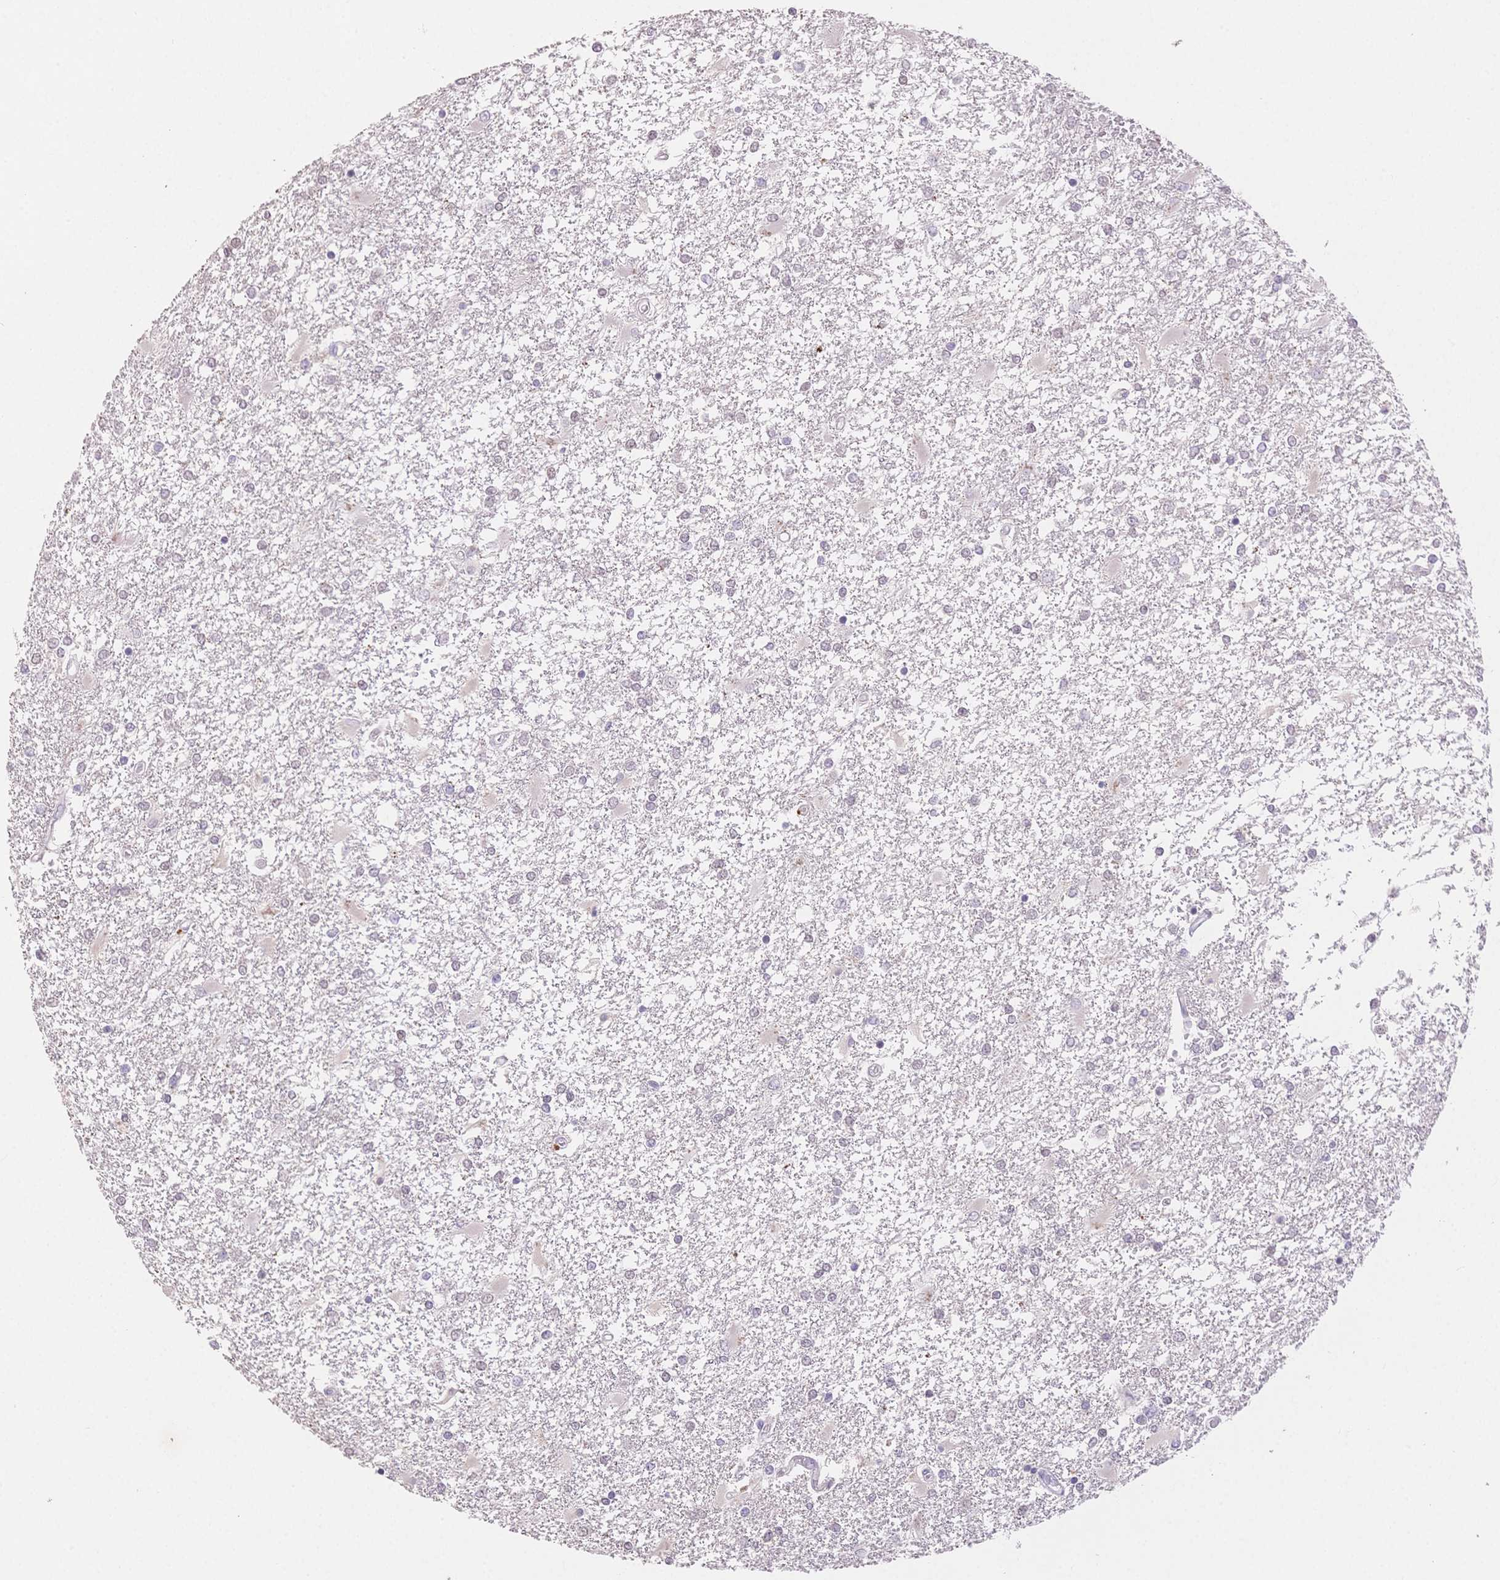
{"staining": {"intensity": "negative", "quantity": "none", "location": "none"}, "tissue": "glioma", "cell_type": "Tumor cells", "image_type": "cancer", "snomed": [{"axis": "morphology", "description": "Glioma, malignant, High grade"}, {"axis": "topography", "description": "Cerebral cortex"}], "caption": "High power microscopy micrograph of an IHC image of glioma, revealing no significant staining in tumor cells.", "gene": "SUV39H2", "patient": {"sex": "male", "age": 79}}